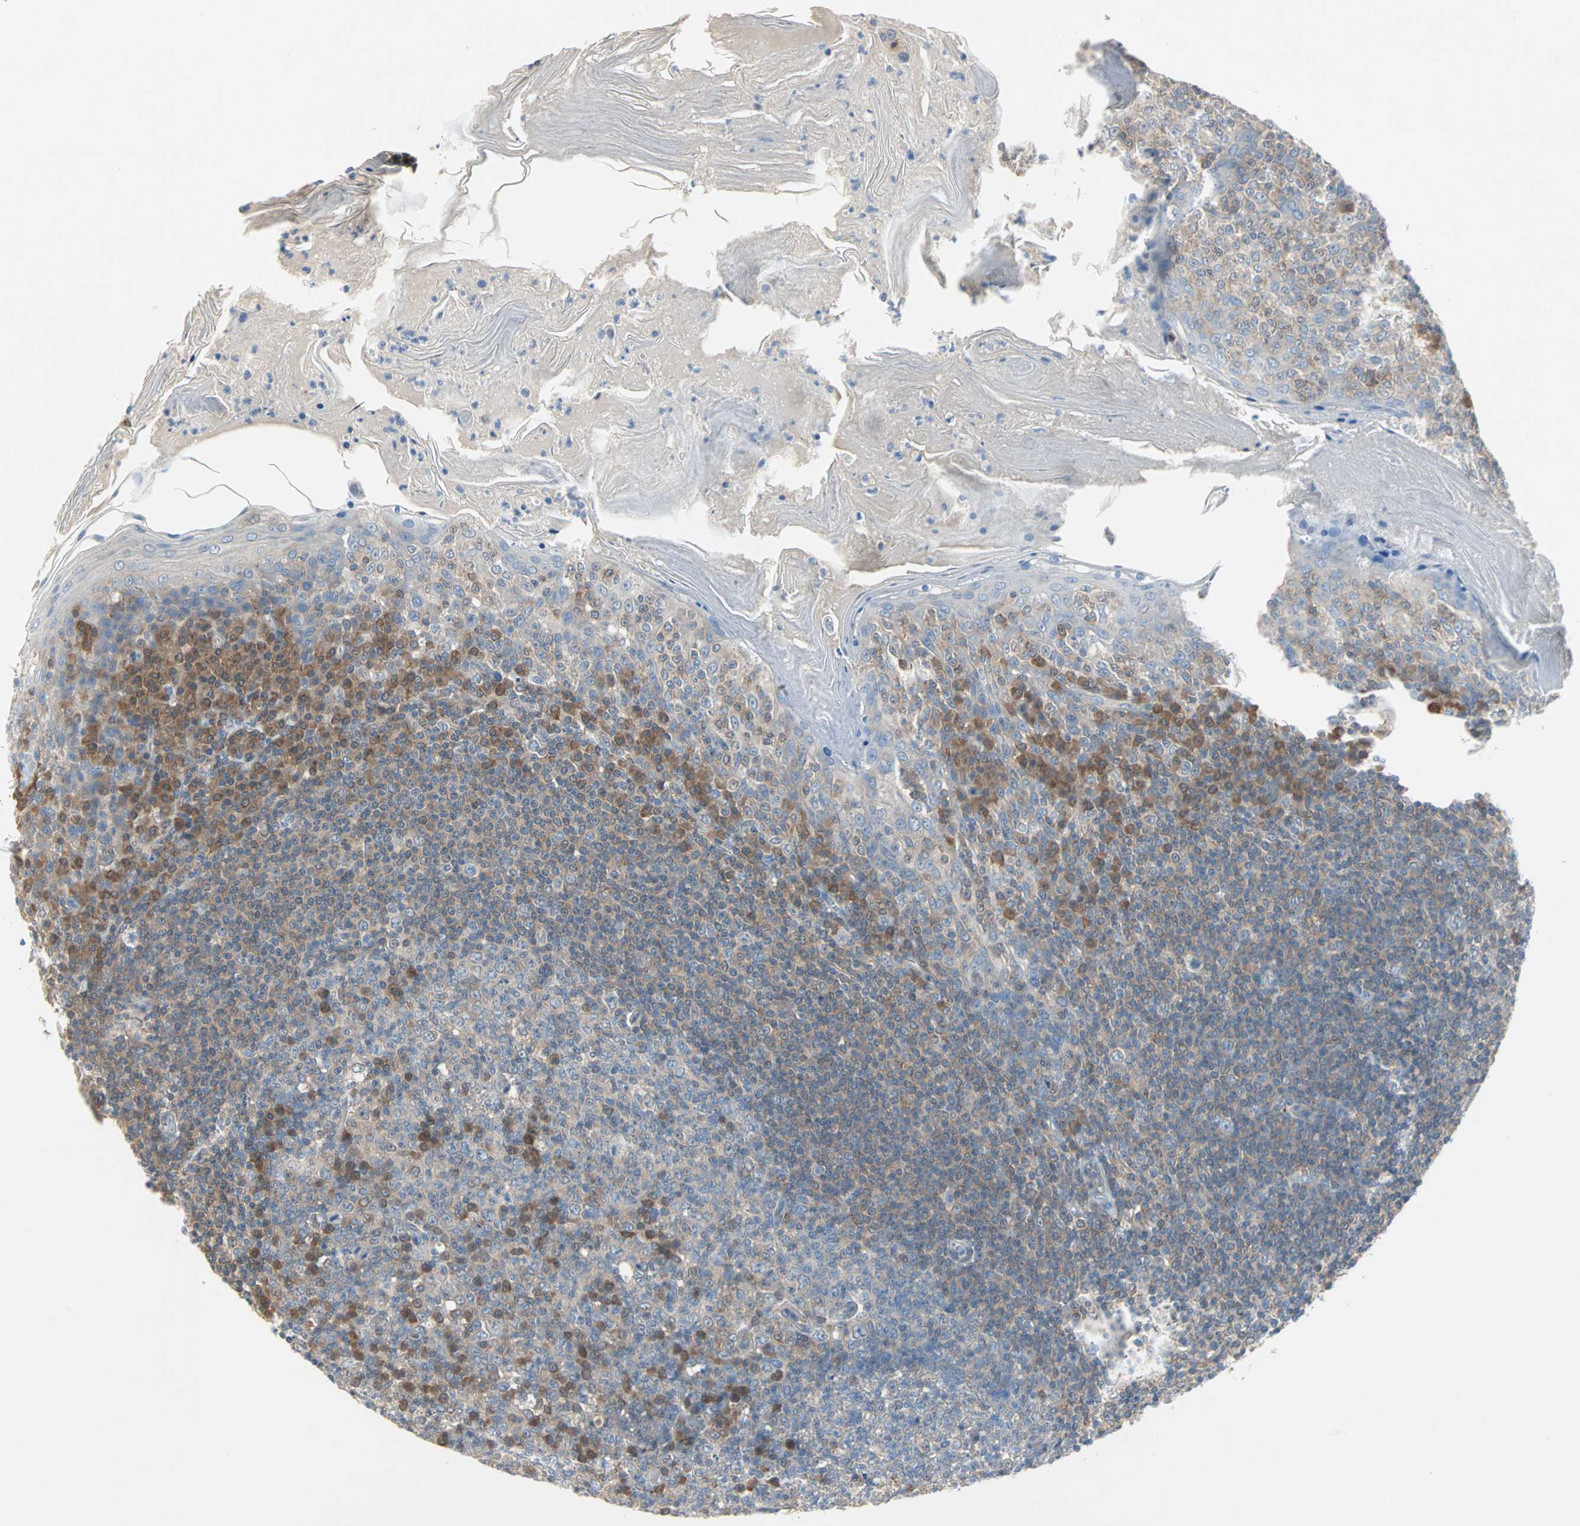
{"staining": {"intensity": "strong", "quantity": "<25%", "location": "cytoplasmic/membranous"}, "tissue": "tonsil", "cell_type": "Germinal center cells", "image_type": "normal", "snomed": [{"axis": "morphology", "description": "Normal tissue, NOS"}, {"axis": "topography", "description": "Tonsil"}], "caption": "Protein staining exhibits strong cytoplasmic/membranous staining in approximately <25% of germinal center cells in unremarkable tonsil.", "gene": "MPI", "patient": {"sex": "male", "age": 31}}